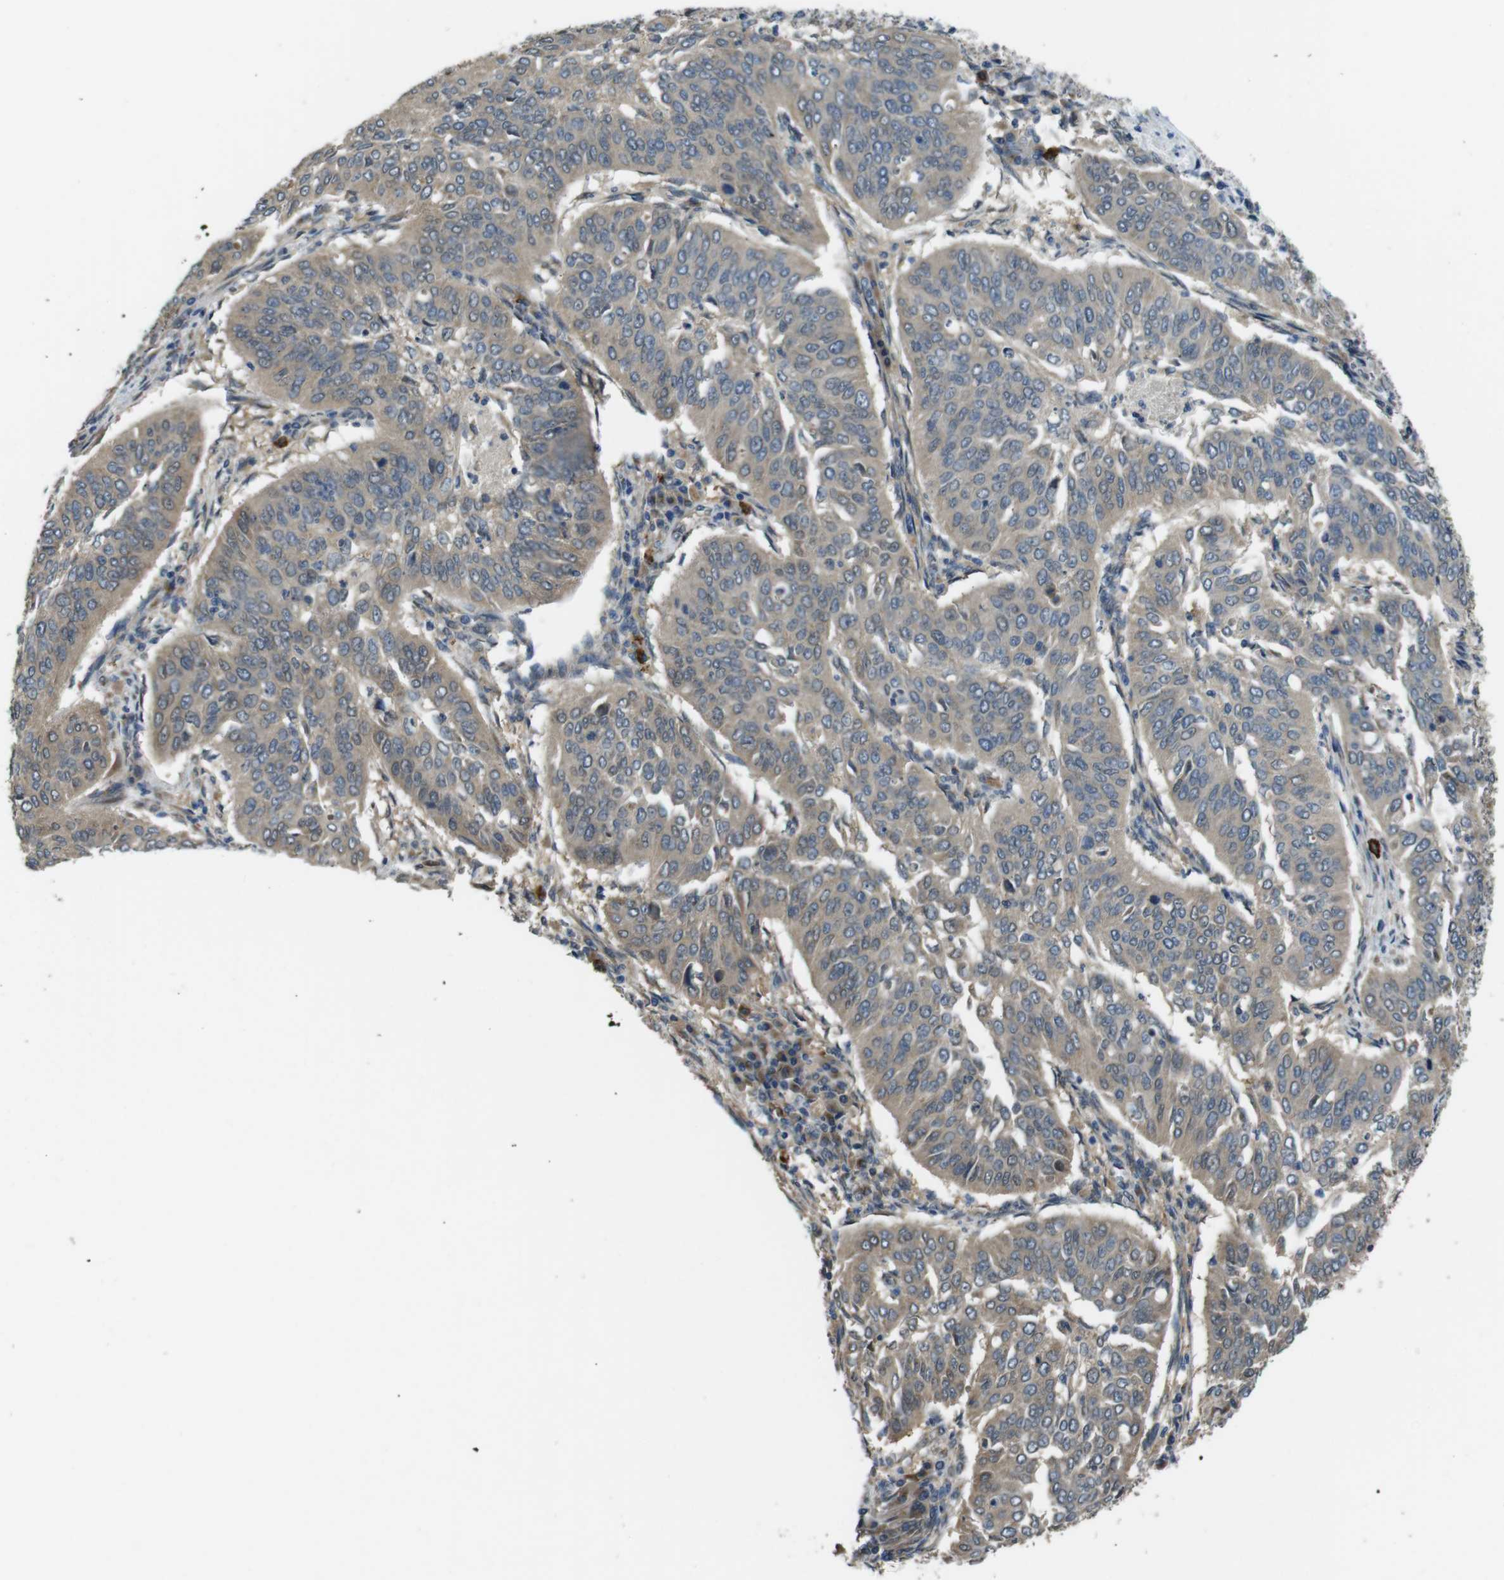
{"staining": {"intensity": "weak", "quantity": ">75%", "location": "cytoplasmic/membranous"}, "tissue": "cervical cancer", "cell_type": "Tumor cells", "image_type": "cancer", "snomed": [{"axis": "morphology", "description": "Normal tissue, NOS"}, {"axis": "morphology", "description": "Squamous cell carcinoma, NOS"}, {"axis": "topography", "description": "Cervix"}], "caption": "Immunohistochemistry (IHC) photomicrograph of neoplastic tissue: human cervical cancer stained using immunohistochemistry reveals low levels of weak protein expression localized specifically in the cytoplasmic/membranous of tumor cells, appearing as a cytoplasmic/membranous brown color.", "gene": "RAB6A", "patient": {"sex": "female", "age": 39}}